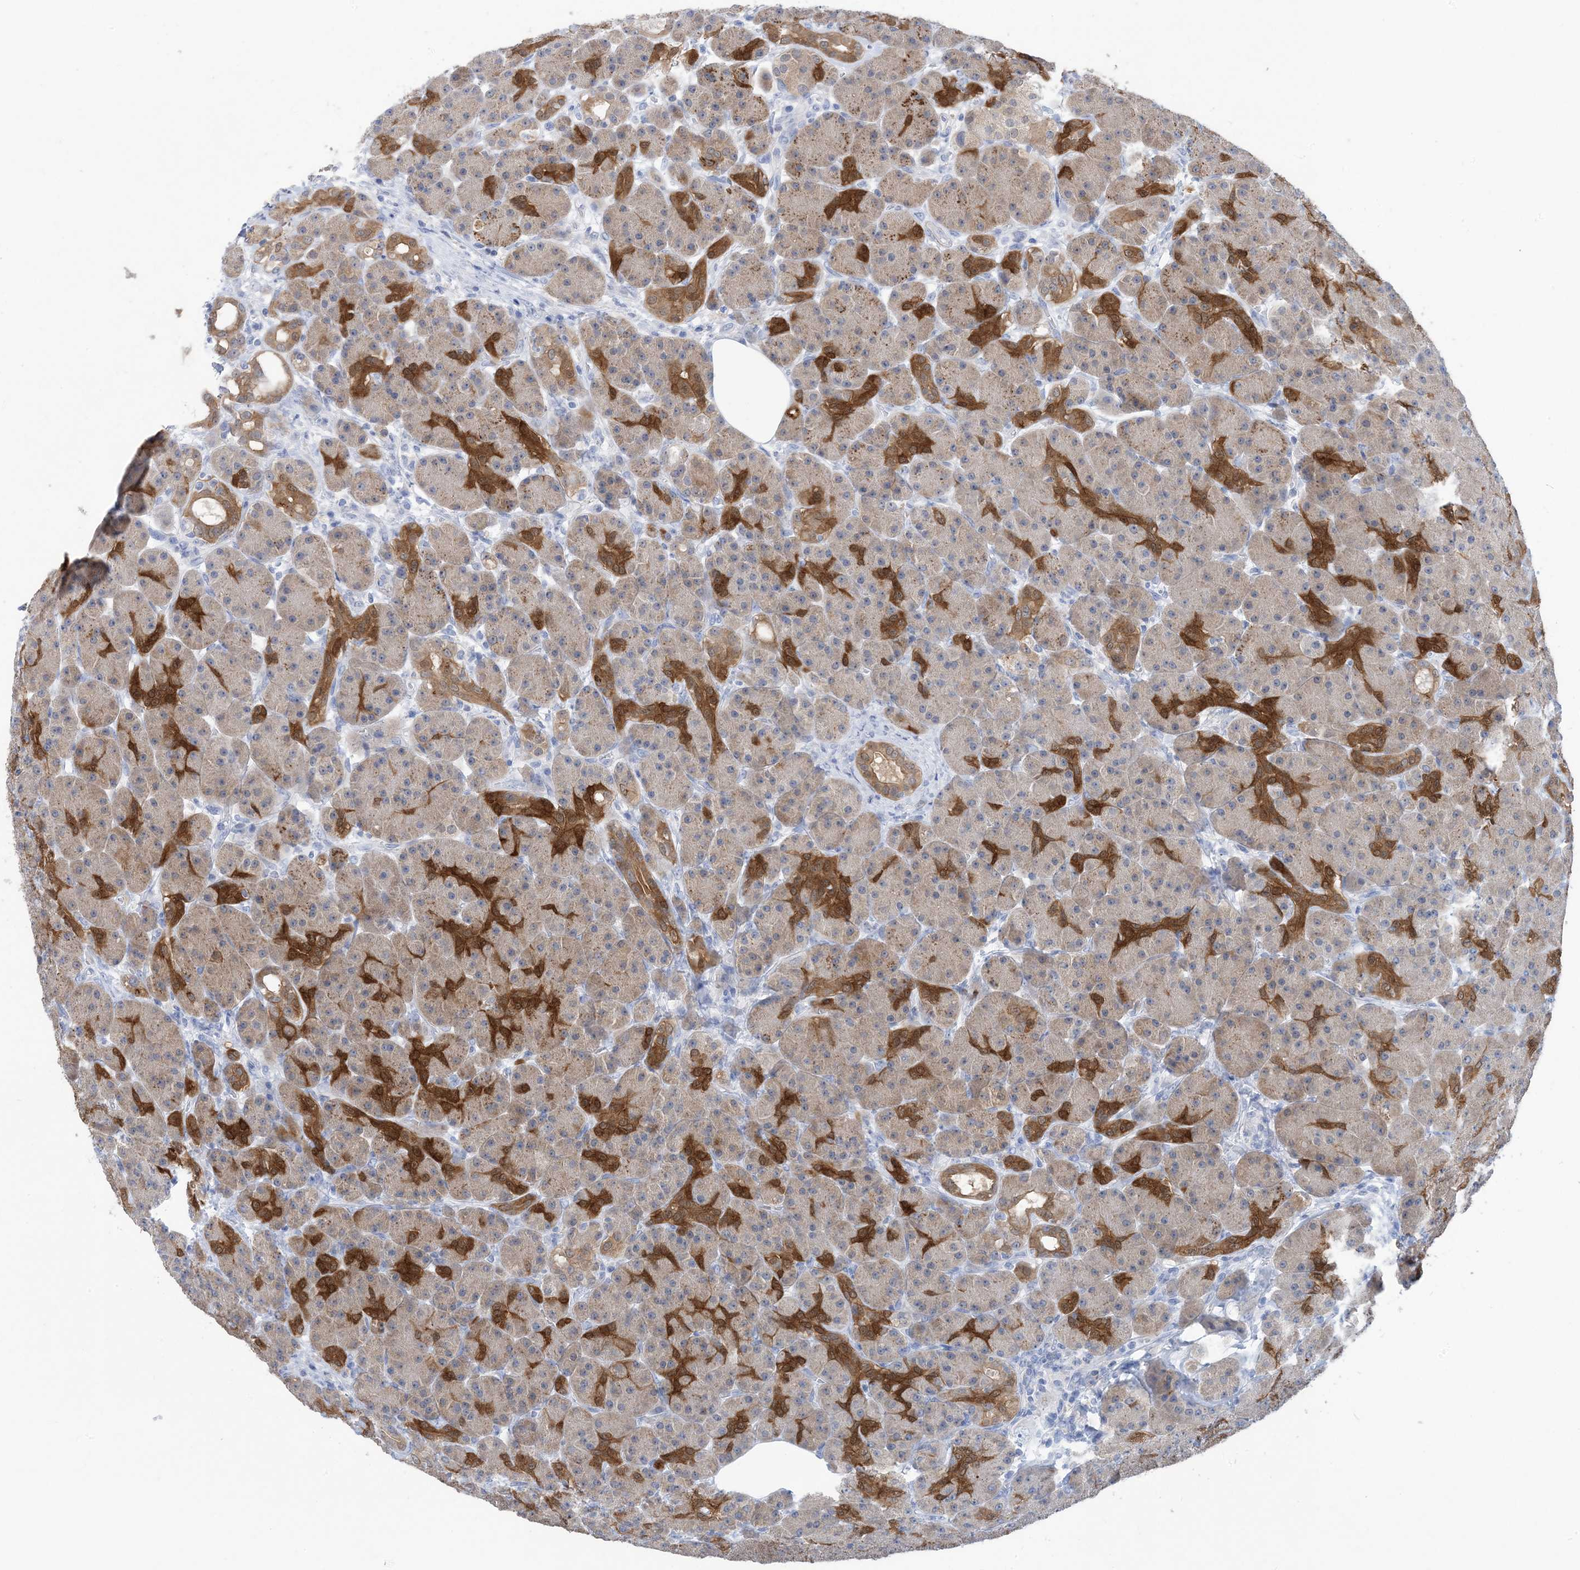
{"staining": {"intensity": "strong", "quantity": "<25%", "location": "cytoplasmic/membranous"}, "tissue": "pancreas", "cell_type": "Exocrine glandular cells", "image_type": "normal", "snomed": [{"axis": "morphology", "description": "Normal tissue, NOS"}, {"axis": "topography", "description": "Pancreas"}], "caption": "Immunohistochemistry (IHC) photomicrograph of normal human pancreas stained for a protein (brown), which shows medium levels of strong cytoplasmic/membranous positivity in approximately <25% of exocrine glandular cells.", "gene": "SH3YL1", "patient": {"sex": "male", "age": 63}}